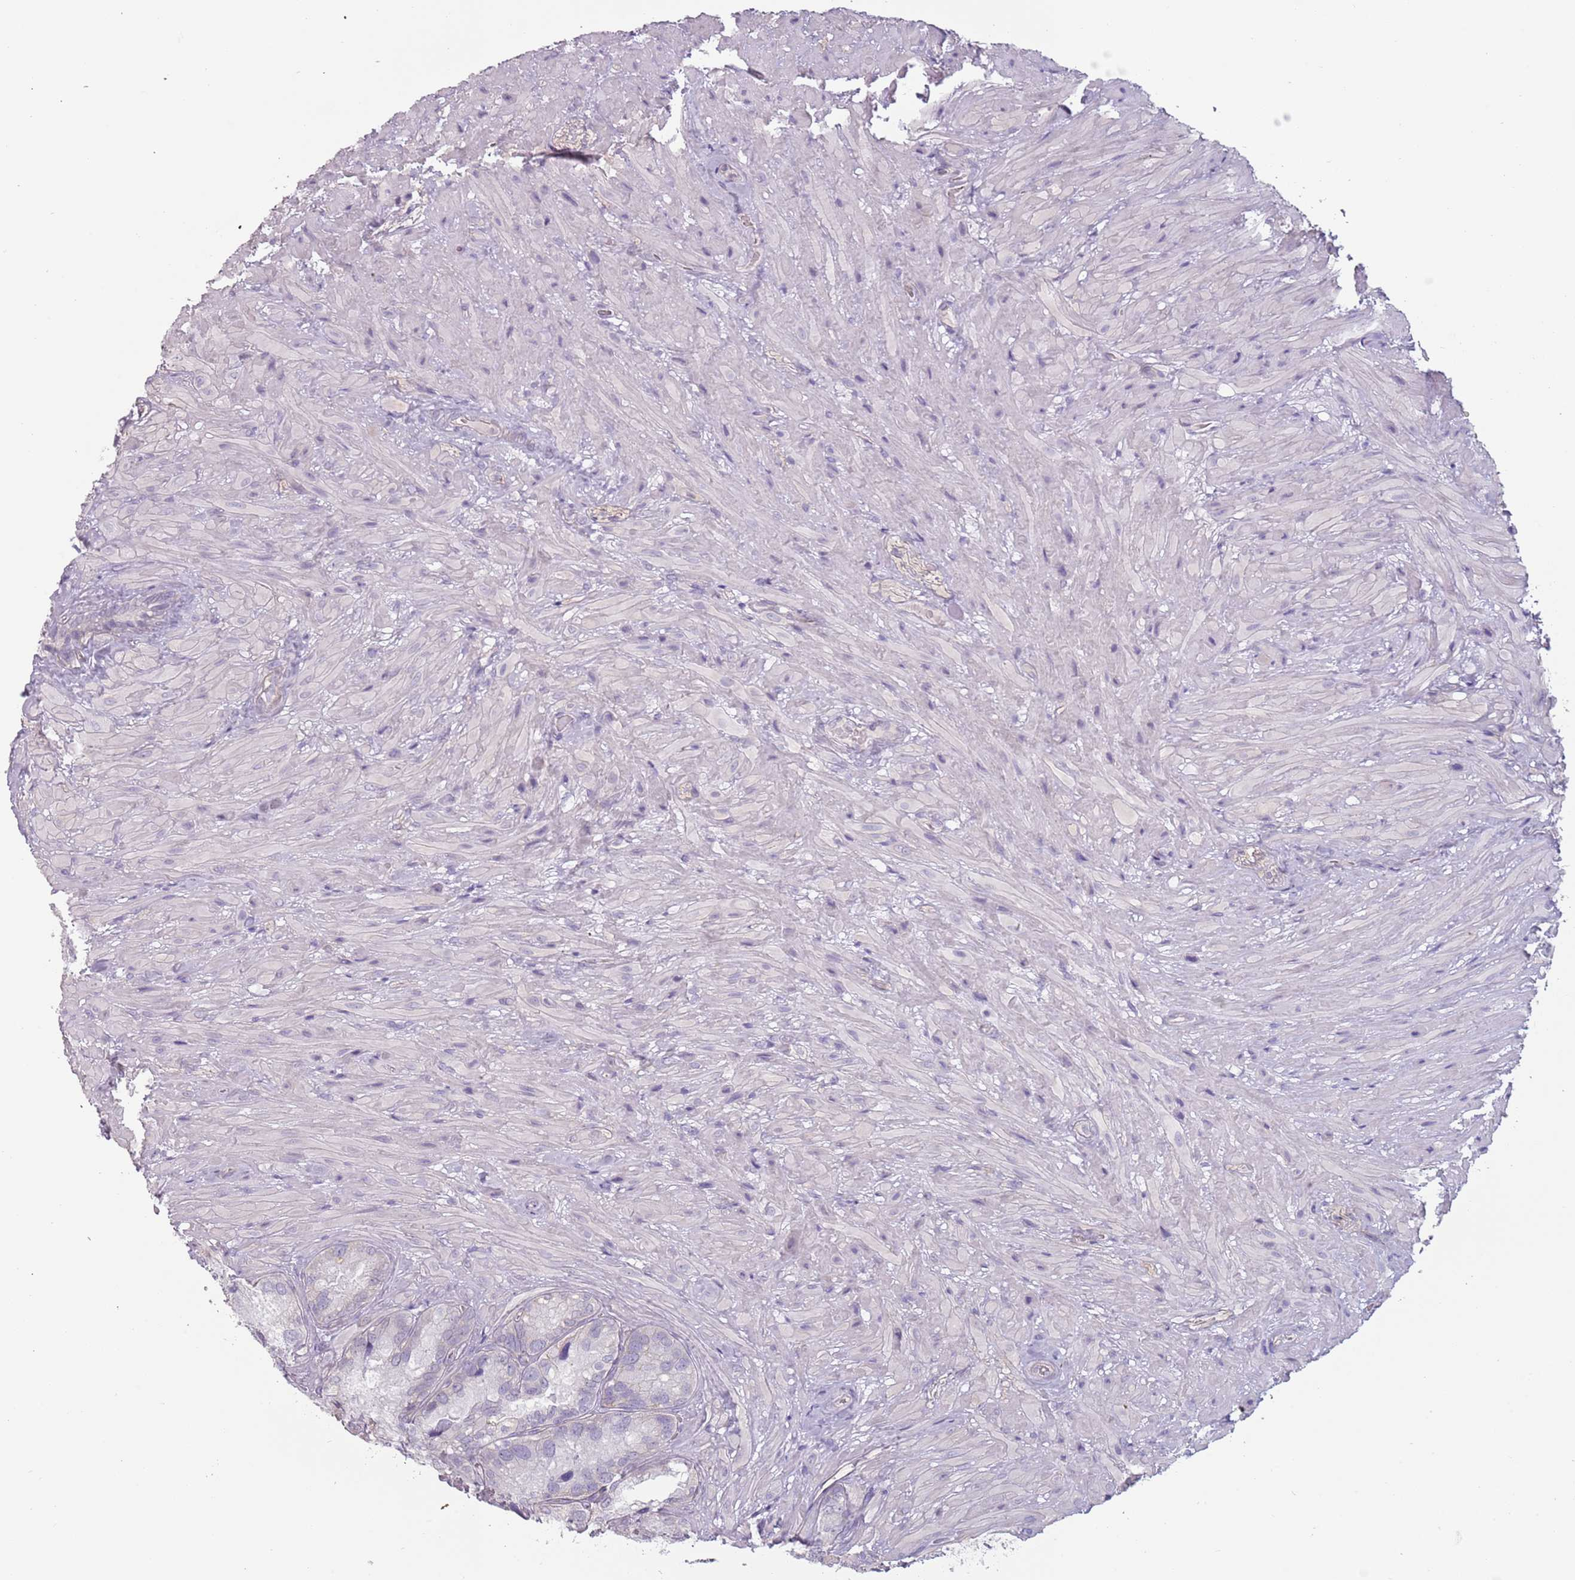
{"staining": {"intensity": "negative", "quantity": "none", "location": "none"}, "tissue": "seminal vesicle", "cell_type": "Glandular cells", "image_type": "normal", "snomed": [{"axis": "morphology", "description": "Normal tissue, NOS"}, {"axis": "topography", "description": "Seminal veicle"}], "caption": "An IHC micrograph of normal seminal vesicle is shown. There is no staining in glandular cells of seminal vesicle.", "gene": "RFX2", "patient": {"sex": "male", "age": 62}}